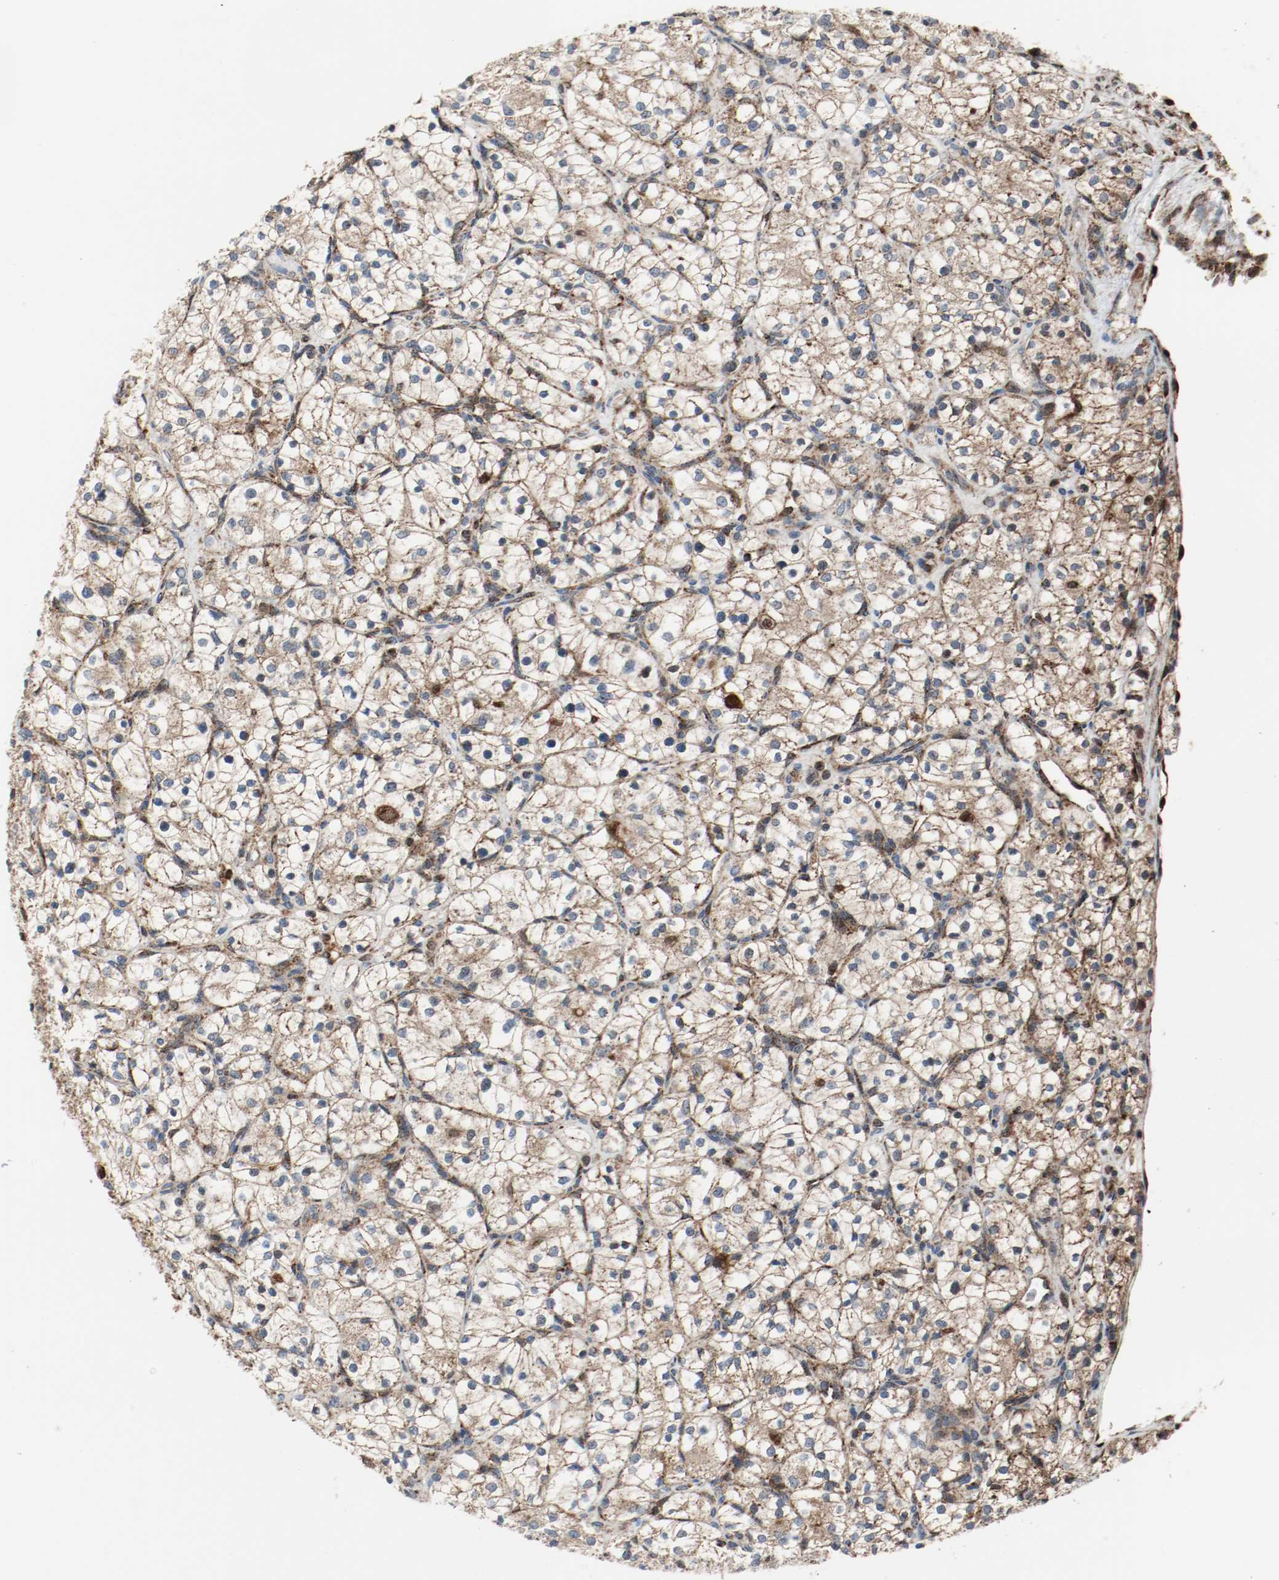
{"staining": {"intensity": "moderate", "quantity": ">75%", "location": "cytoplasmic/membranous"}, "tissue": "renal cancer", "cell_type": "Tumor cells", "image_type": "cancer", "snomed": [{"axis": "morphology", "description": "Adenocarcinoma, NOS"}, {"axis": "topography", "description": "Kidney"}], "caption": "Human adenocarcinoma (renal) stained with a brown dye displays moderate cytoplasmic/membranous positive staining in about >75% of tumor cells.", "gene": "TXNRD1", "patient": {"sex": "female", "age": 60}}